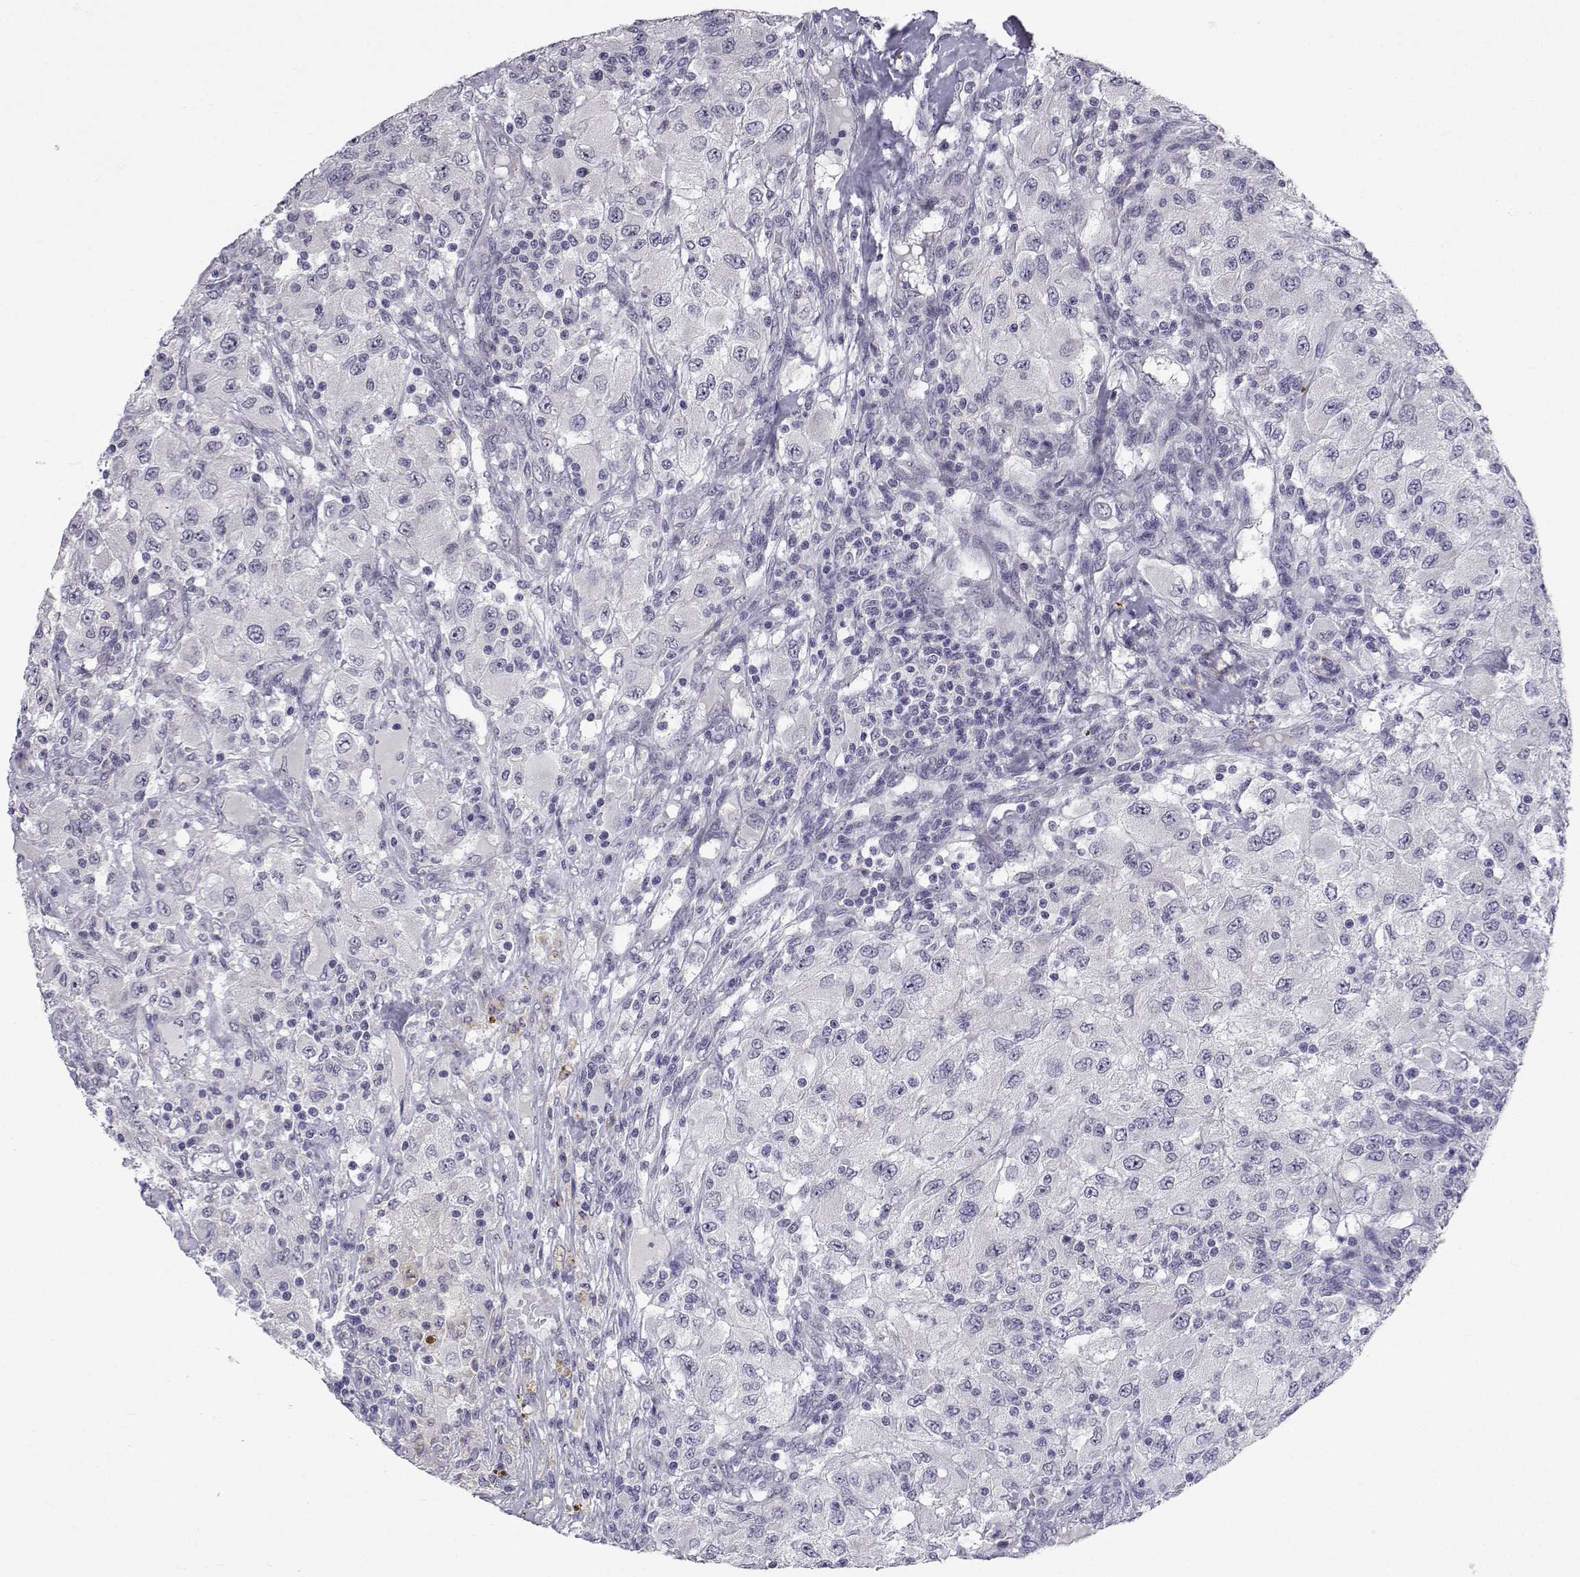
{"staining": {"intensity": "negative", "quantity": "none", "location": "none"}, "tissue": "renal cancer", "cell_type": "Tumor cells", "image_type": "cancer", "snomed": [{"axis": "morphology", "description": "Adenocarcinoma, NOS"}, {"axis": "topography", "description": "Kidney"}], "caption": "An IHC micrograph of renal cancer (adenocarcinoma) is shown. There is no staining in tumor cells of renal cancer (adenocarcinoma).", "gene": "SLC6A3", "patient": {"sex": "female", "age": 67}}